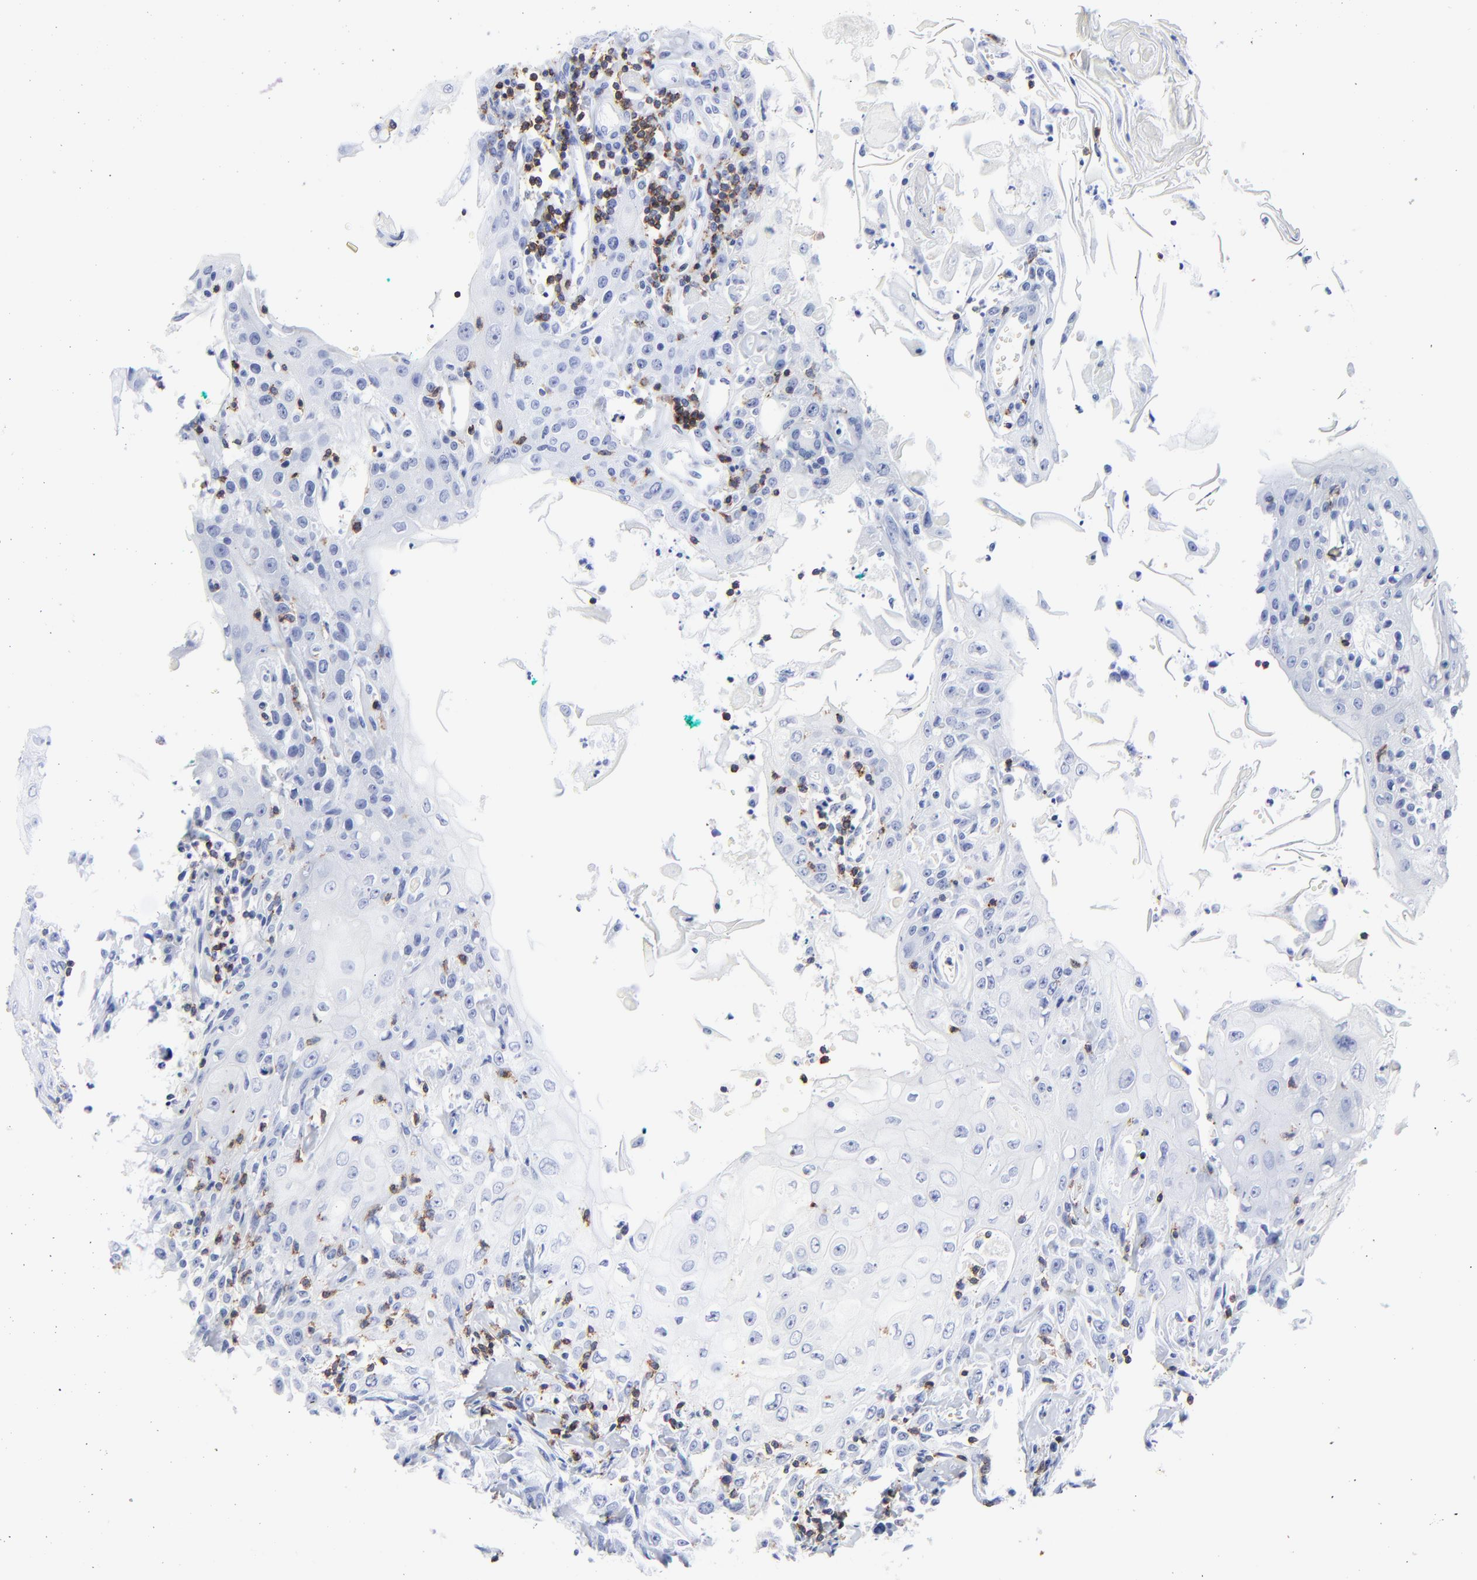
{"staining": {"intensity": "negative", "quantity": "none", "location": "none"}, "tissue": "head and neck cancer", "cell_type": "Tumor cells", "image_type": "cancer", "snomed": [{"axis": "morphology", "description": "Squamous cell carcinoma, NOS"}, {"axis": "topography", "description": "Oral tissue"}, {"axis": "topography", "description": "Head-Neck"}], "caption": "Tumor cells are negative for brown protein staining in squamous cell carcinoma (head and neck).", "gene": "LCK", "patient": {"sex": "female", "age": 76}}